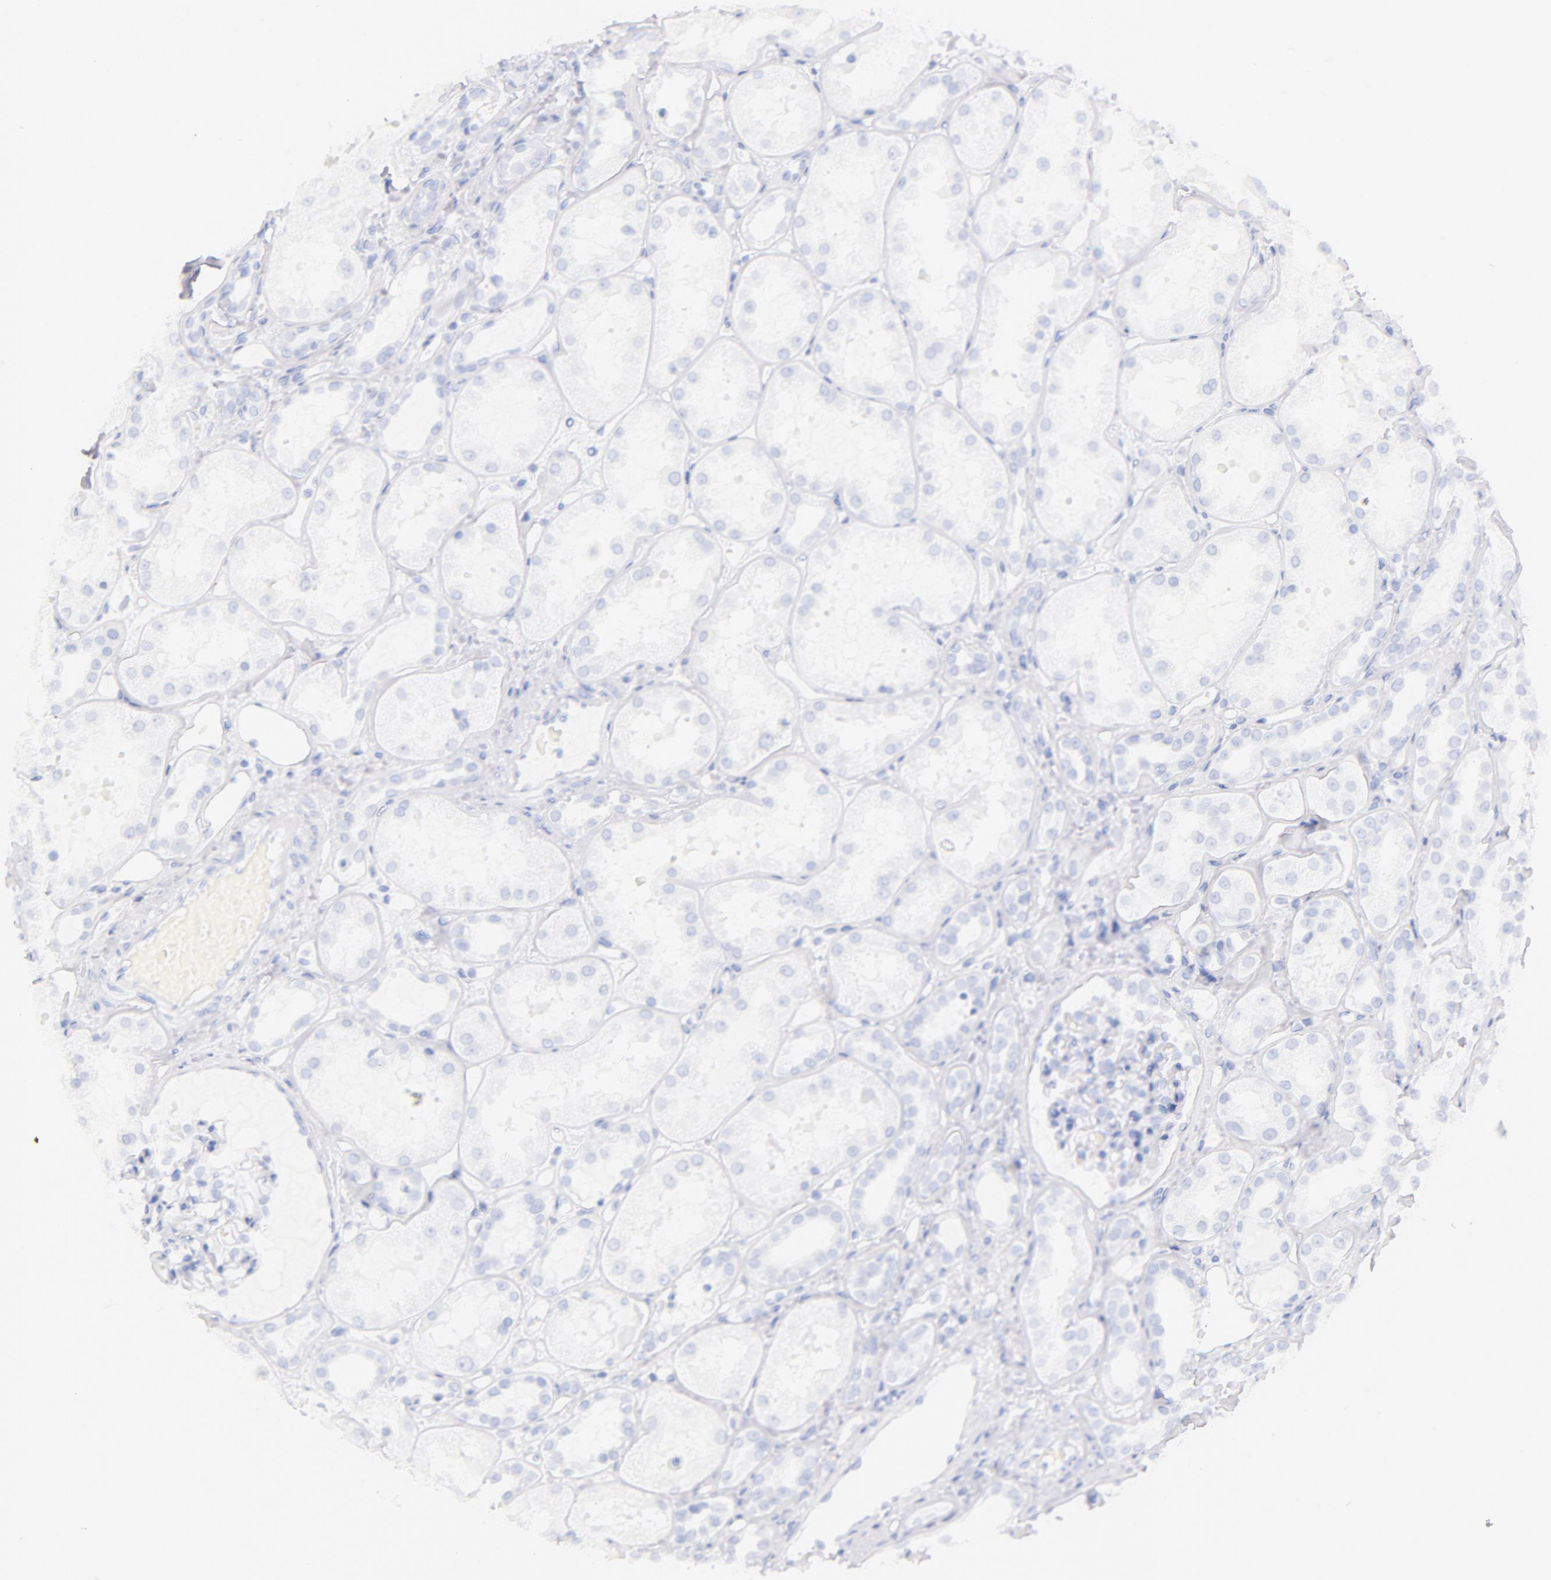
{"staining": {"intensity": "negative", "quantity": "none", "location": "none"}, "tissue": "kidney", "cell_type": "Cells in glomeruli", "image_type": "normal", "snomed": [{"axis": "morphology", "description": "Normal tissue, NOS"}, {"axis": "topography", "description": "Kidney"}], "caption": "Immunohistochemistry of unremarkable kidney exhibits no staining in cells in glomeruli. (IHC, brightfield microscopy, high magnification).", "gene": "CD44", "patient": {"sex": "male", "age": 36}}